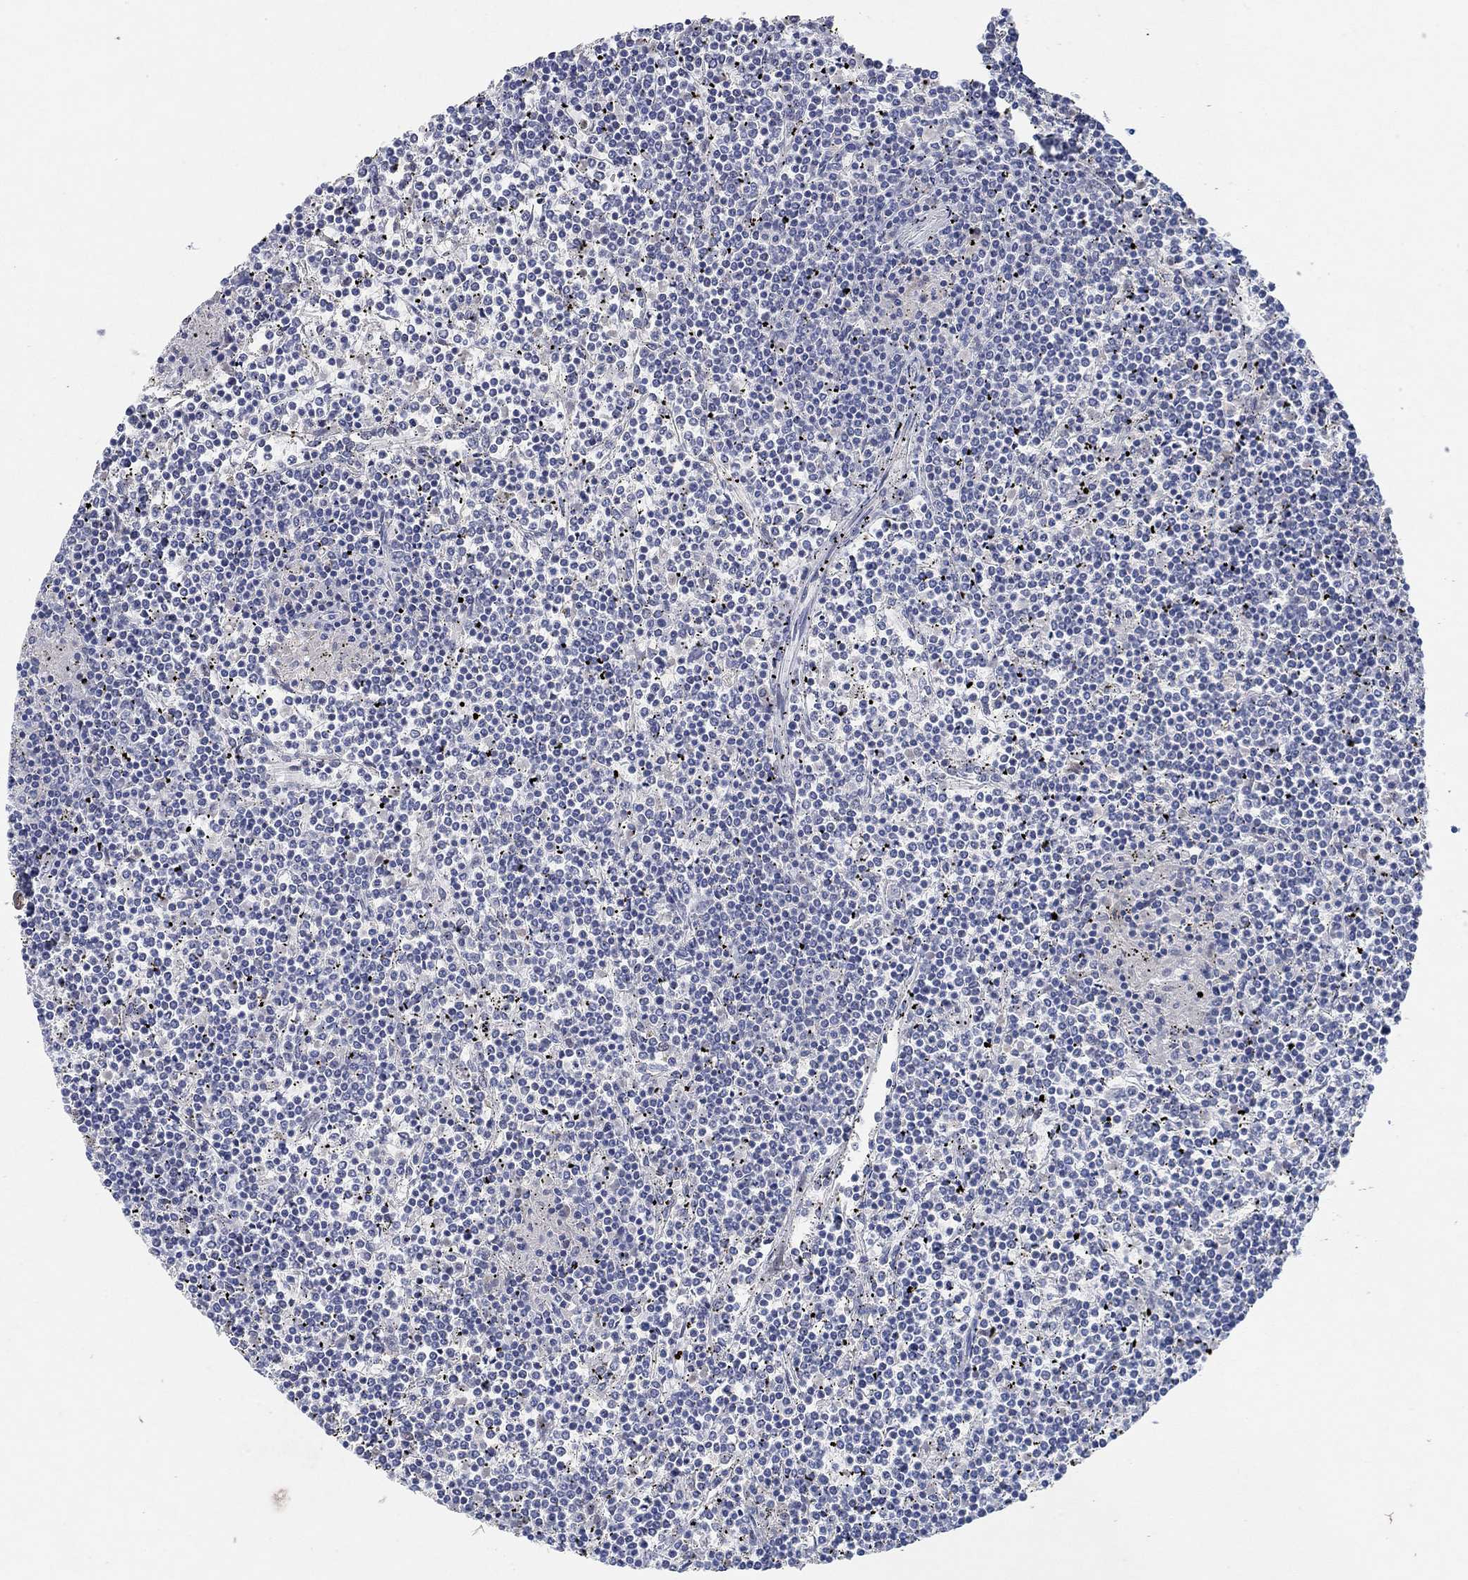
{"staining": {"intensity": "negative", "quantity": "none", "location": "none"}, "tissue": "lymphoma", "cell_type": "Tumor cells", "image_type": "cancer", "snomed": [{"axis": "morphology", "description": "Malignant lymphoma, non-Hodgkin's type, Low grade"}, {"axis": "topography", "description": "Spleen"}], "caption": "This is an immunohistochemistry (IHC) image of human low-grade malignant lymphoma, non-Hodgkin's type. There is no positivity in tumor cells.", "gene": "VAT1L", "patient": {"sex": "female", "age": 19}}